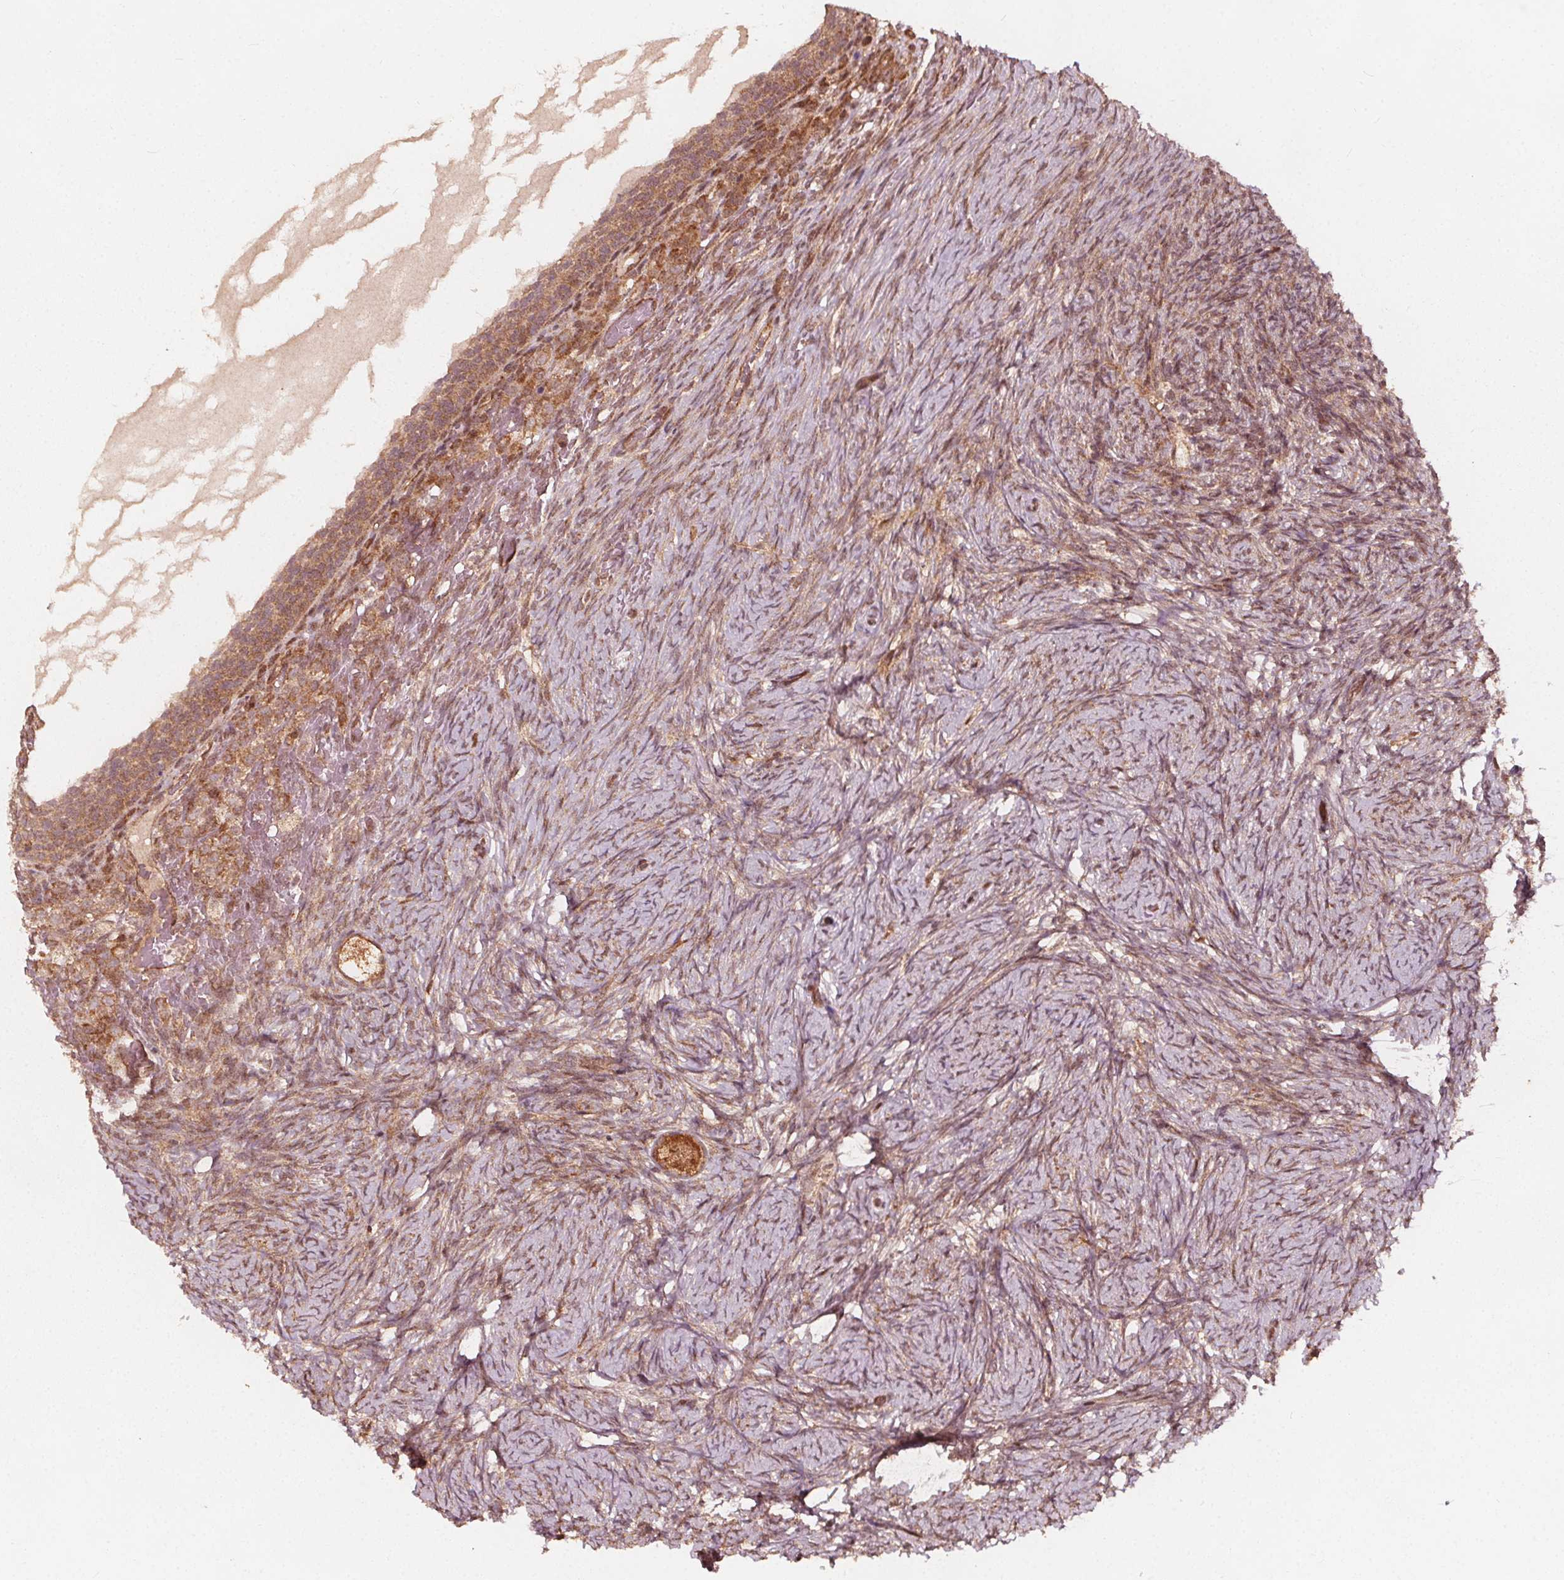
{"staining": {"intensity": "strong", "quantity": ">75%", "location": "cytoplasmic/membranous"}, "tissue": "ovary", "cell_type": "Follicle cells", "image_type": "normal", "snomed": [{"axis": "morphology", "description": "Normal tissue, NOS"}, {"axis": "topography", "description": "Ovary"}], "caption": "About >75% of follicle cells in benign human ovary reveal strong cytoplasmic/membranous protein staining as visualized by brown immunohistochemical staining.", "gene": "AIP", "patient": {"sex": "female", "age": 34}}